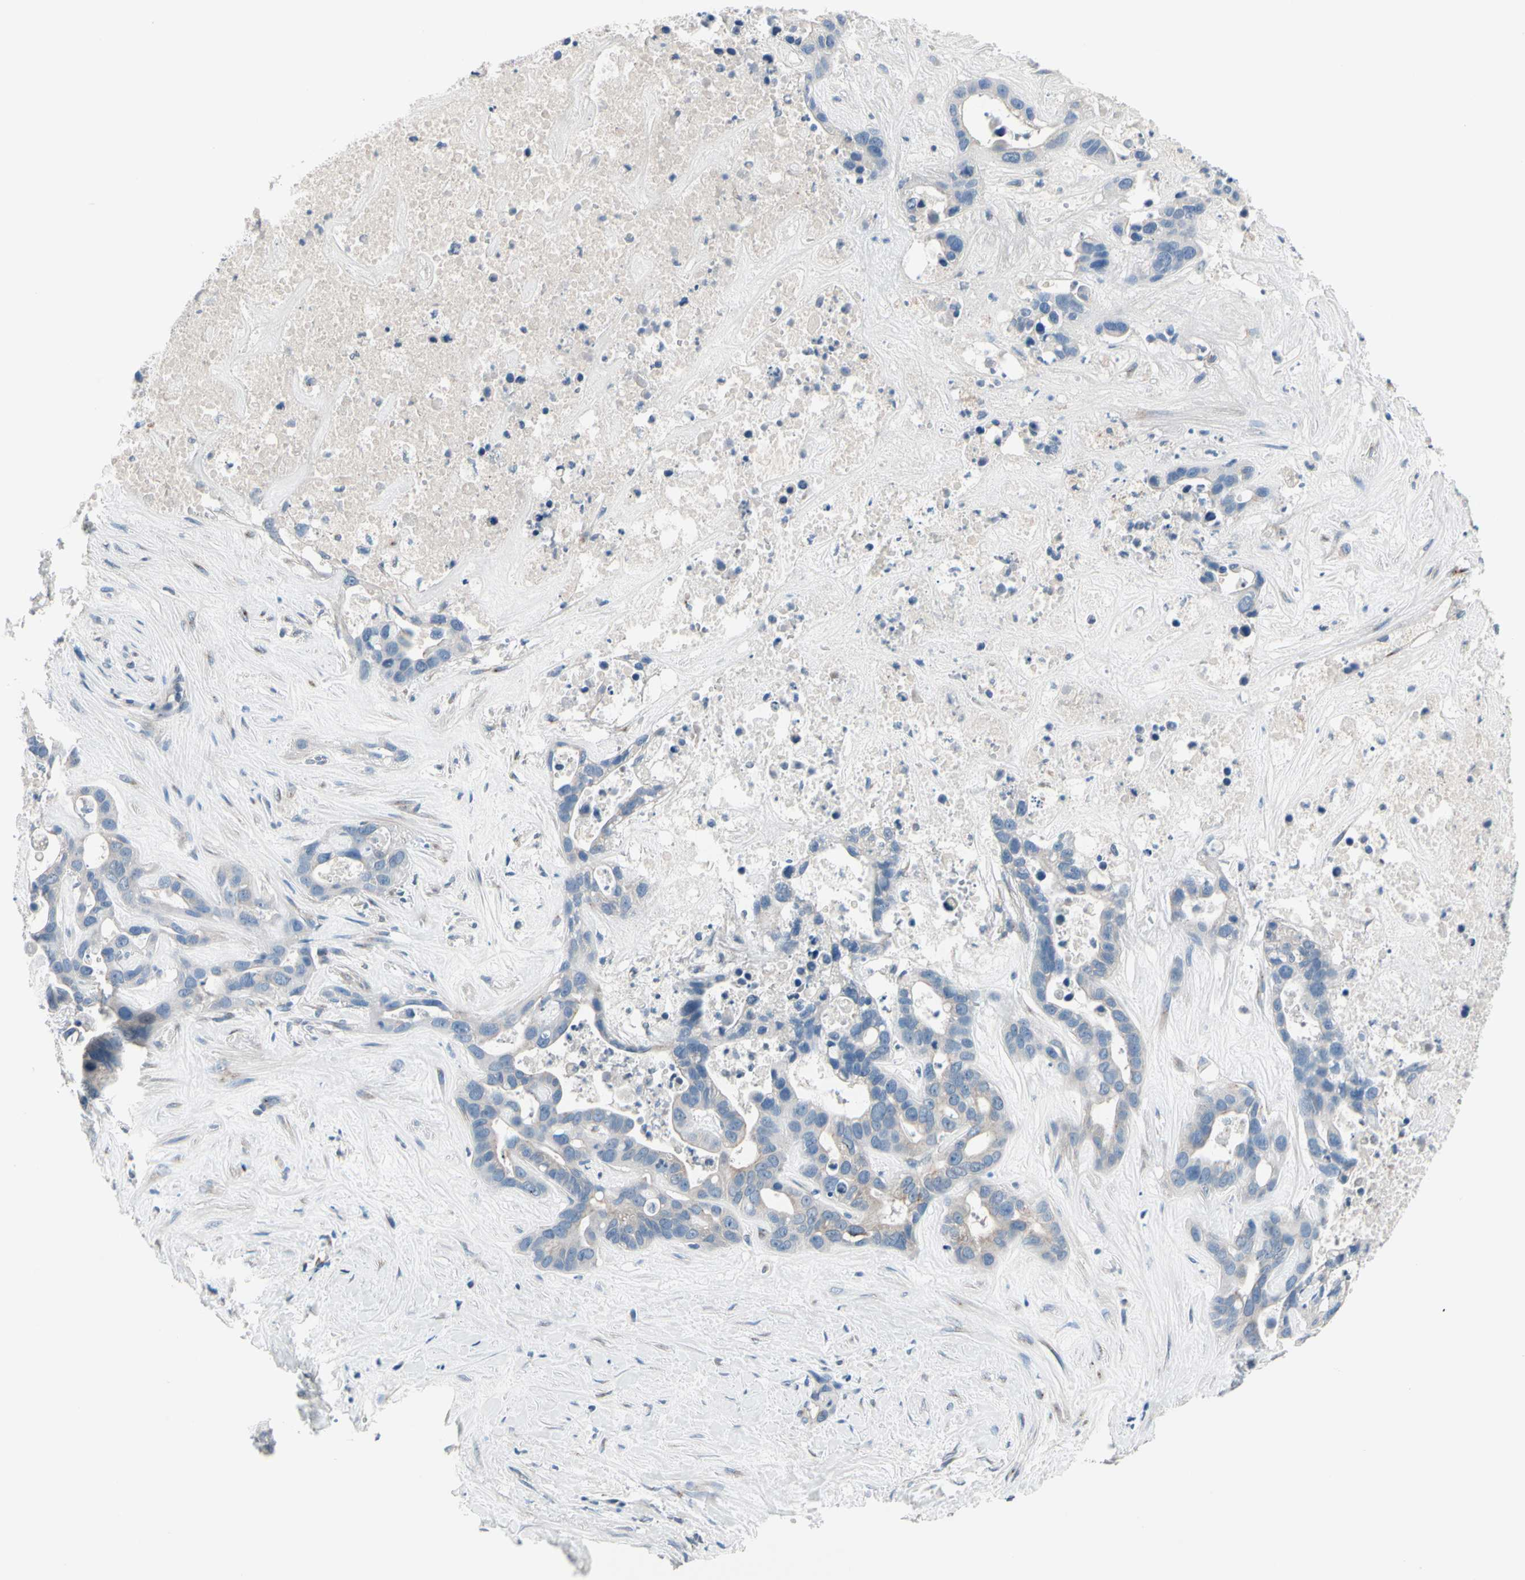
{"staining": {"intensity": "negative", "quantity": "none", "location": "none"}, "tissue": "liver cancer", "cell_type": "Tumor cells", "image_type": "cancer", "snomed": [{"axis": "morphology", "description": "Cholangiocarcinoma"}, {"axis": "topography", "description": "Liver"}], "caption": "There is no significant expression in tumor cells of liver cancer (cholangiocarcinoma). Brightfield microscopy of IHC stained with DAB (brown) and hematoxylin (blue), captured at high magnification.", "gene": "PRKAR2B", "patient": {"sex": "female", "age": 65}}